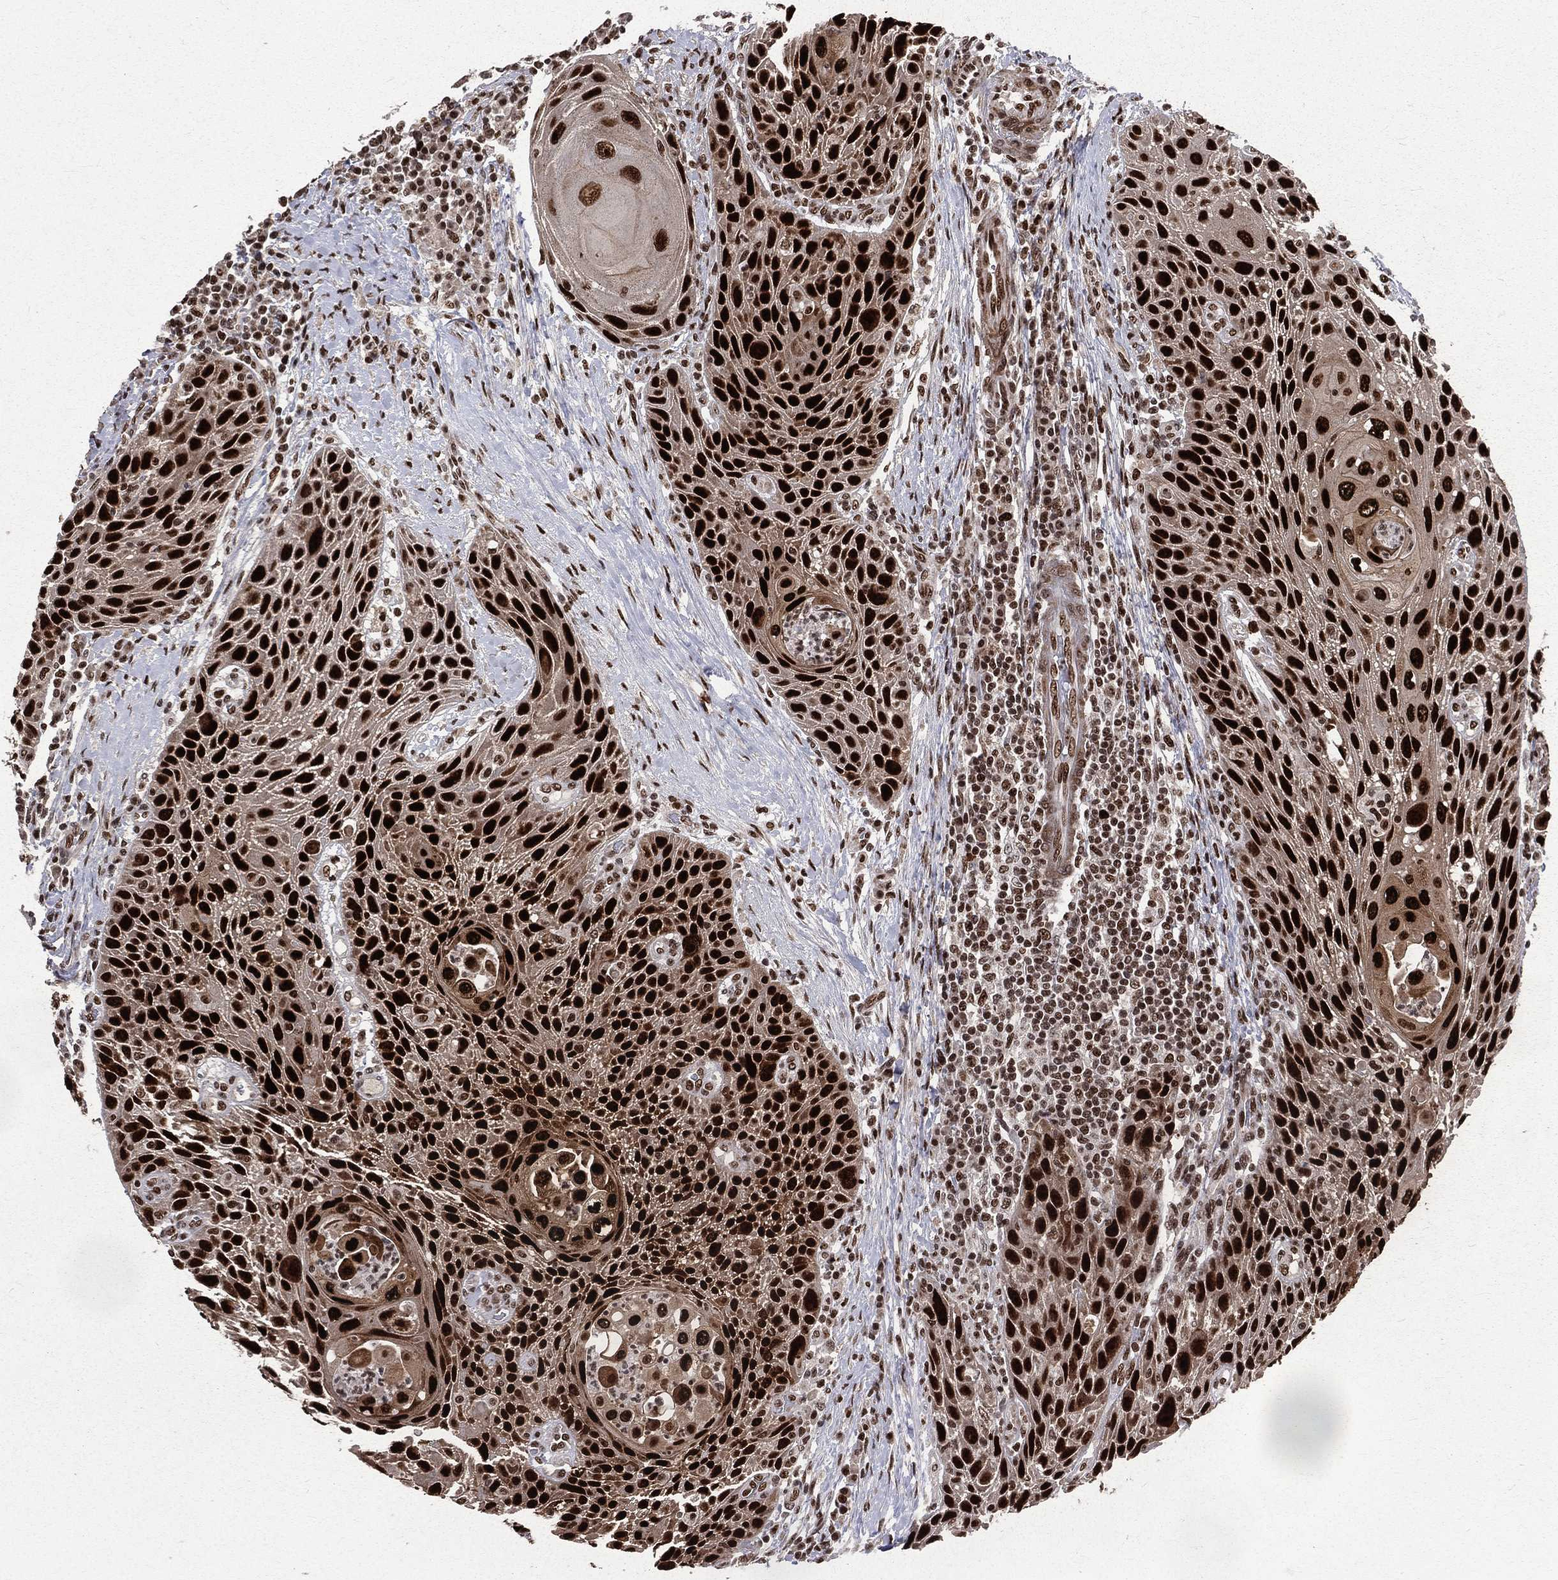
{"staining": {"intensity": "strong", "quantity": ">75%", "location": "nuclear"}, "tissue": "head and neck cancer", "cell_type": "Tumor cells", "image_type": "cancer", "snomed": [{"axis": "morphology", "description": "Squamous cell carcinoma, NOS"}, {"axis": "topography", "description": "Head-Neck"}], "caption": "DAB immunohistochemical staining of human head and neck squamous cell carcinoma demonstrates strong nuclear protein expression in approximately >75% of tumor cells.", "gene": "POLB", "patient": {"sex": "male", "age": 69}}